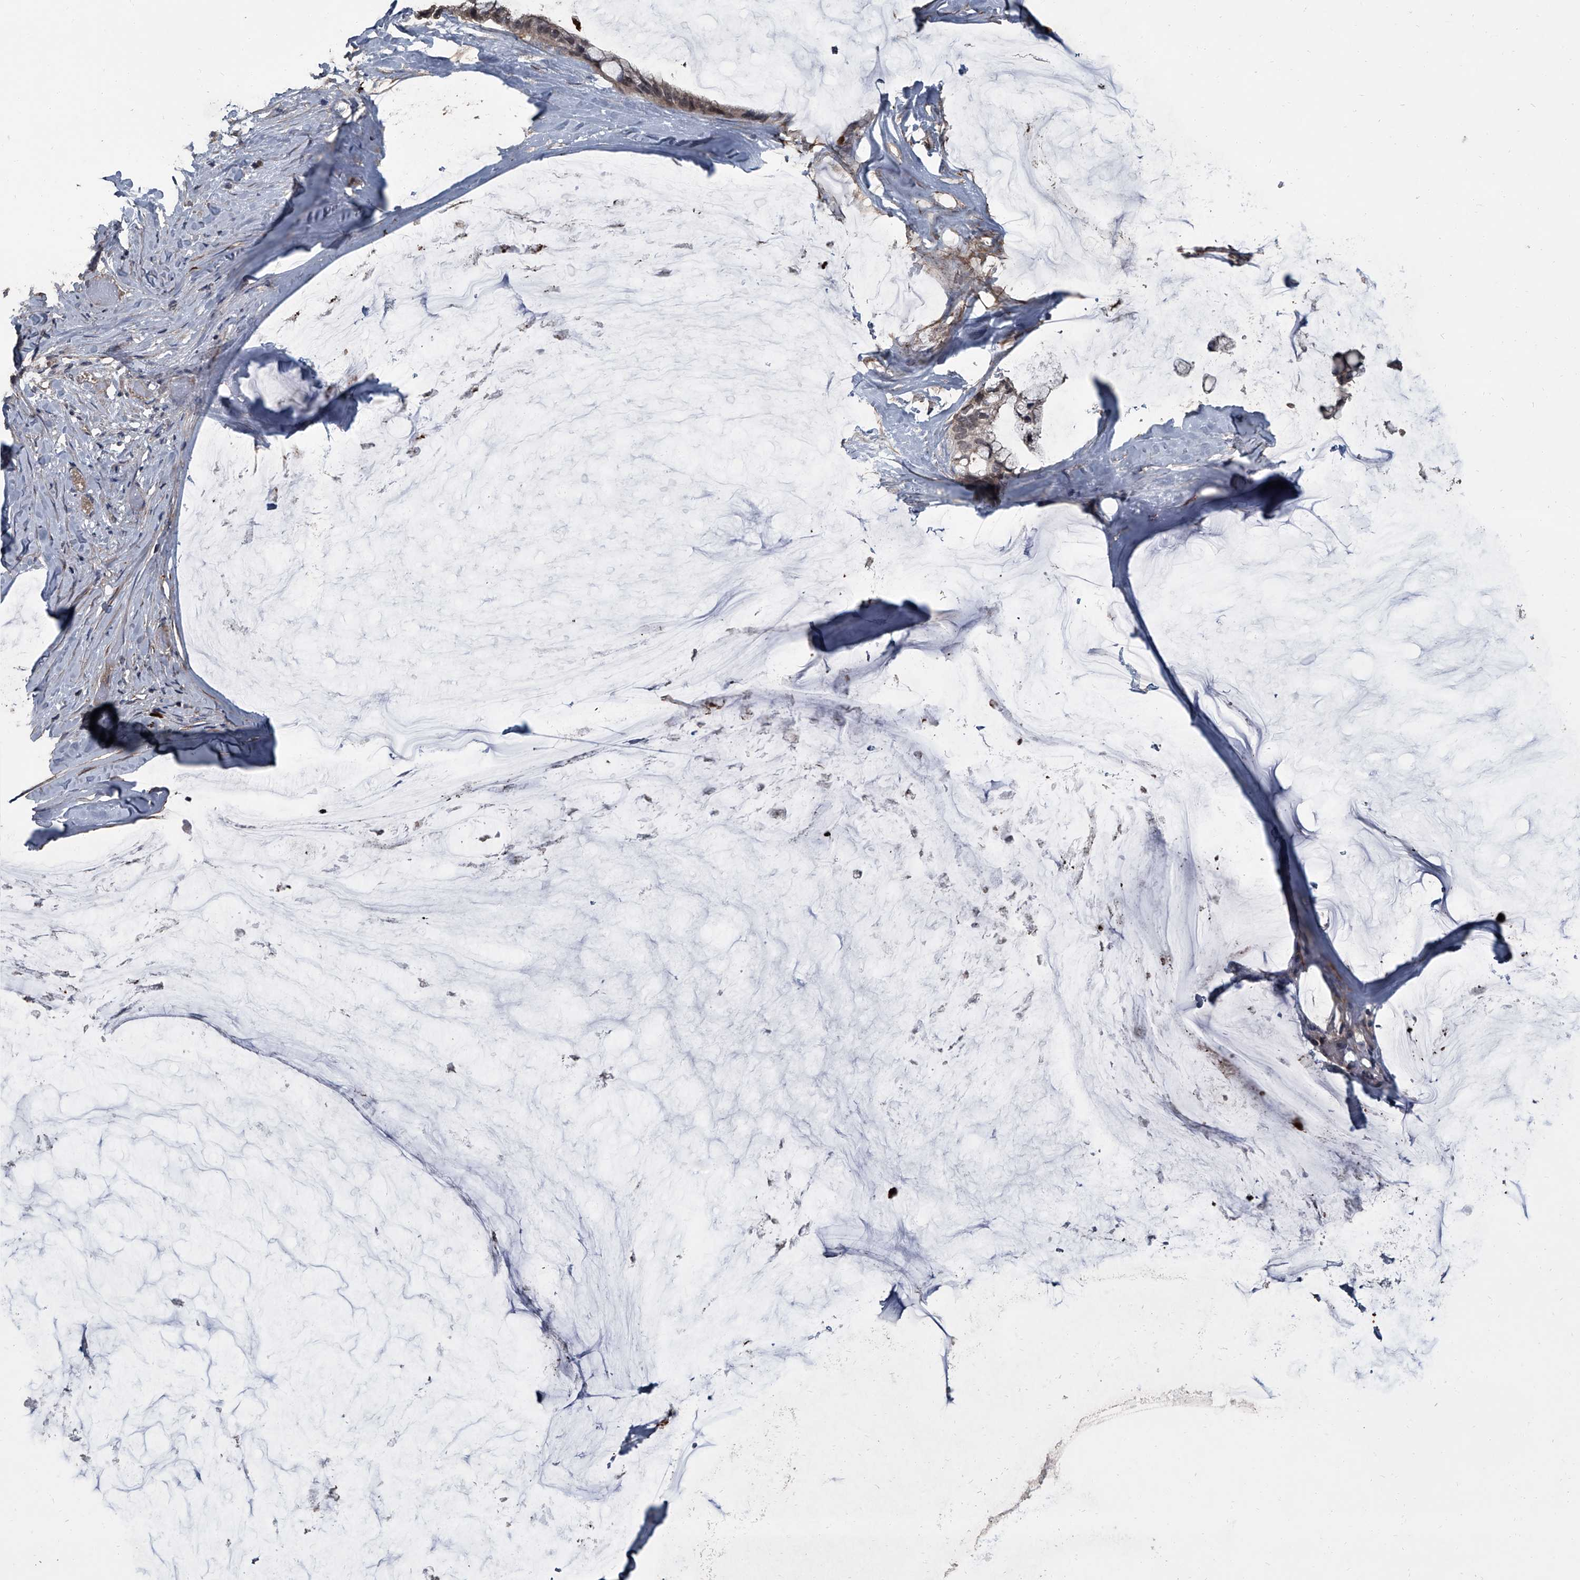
{"staining": {"intensity": "weak", "quantity": "25%-75%", "location": "nuclear"}, "tissue": "ovarian cancer", "cell_type": "Tumor cells", "image_type": "cancer", "snomed": [{"axis": "morphology", "description": "Cystadenocarcinoma, mucinous, NOS"}, {"axis": "topography", "description": "Ovary"}], "caption": "A photomicrograph showing weak nuclear staining in approximately 25%-75% of tumor cells in mucinous cystadenocarcinoma (ovarian), as visualized by brown immunohistochemical staining.", "gene": "OARD1", "patient": {"sex": "female", "age": 39}}